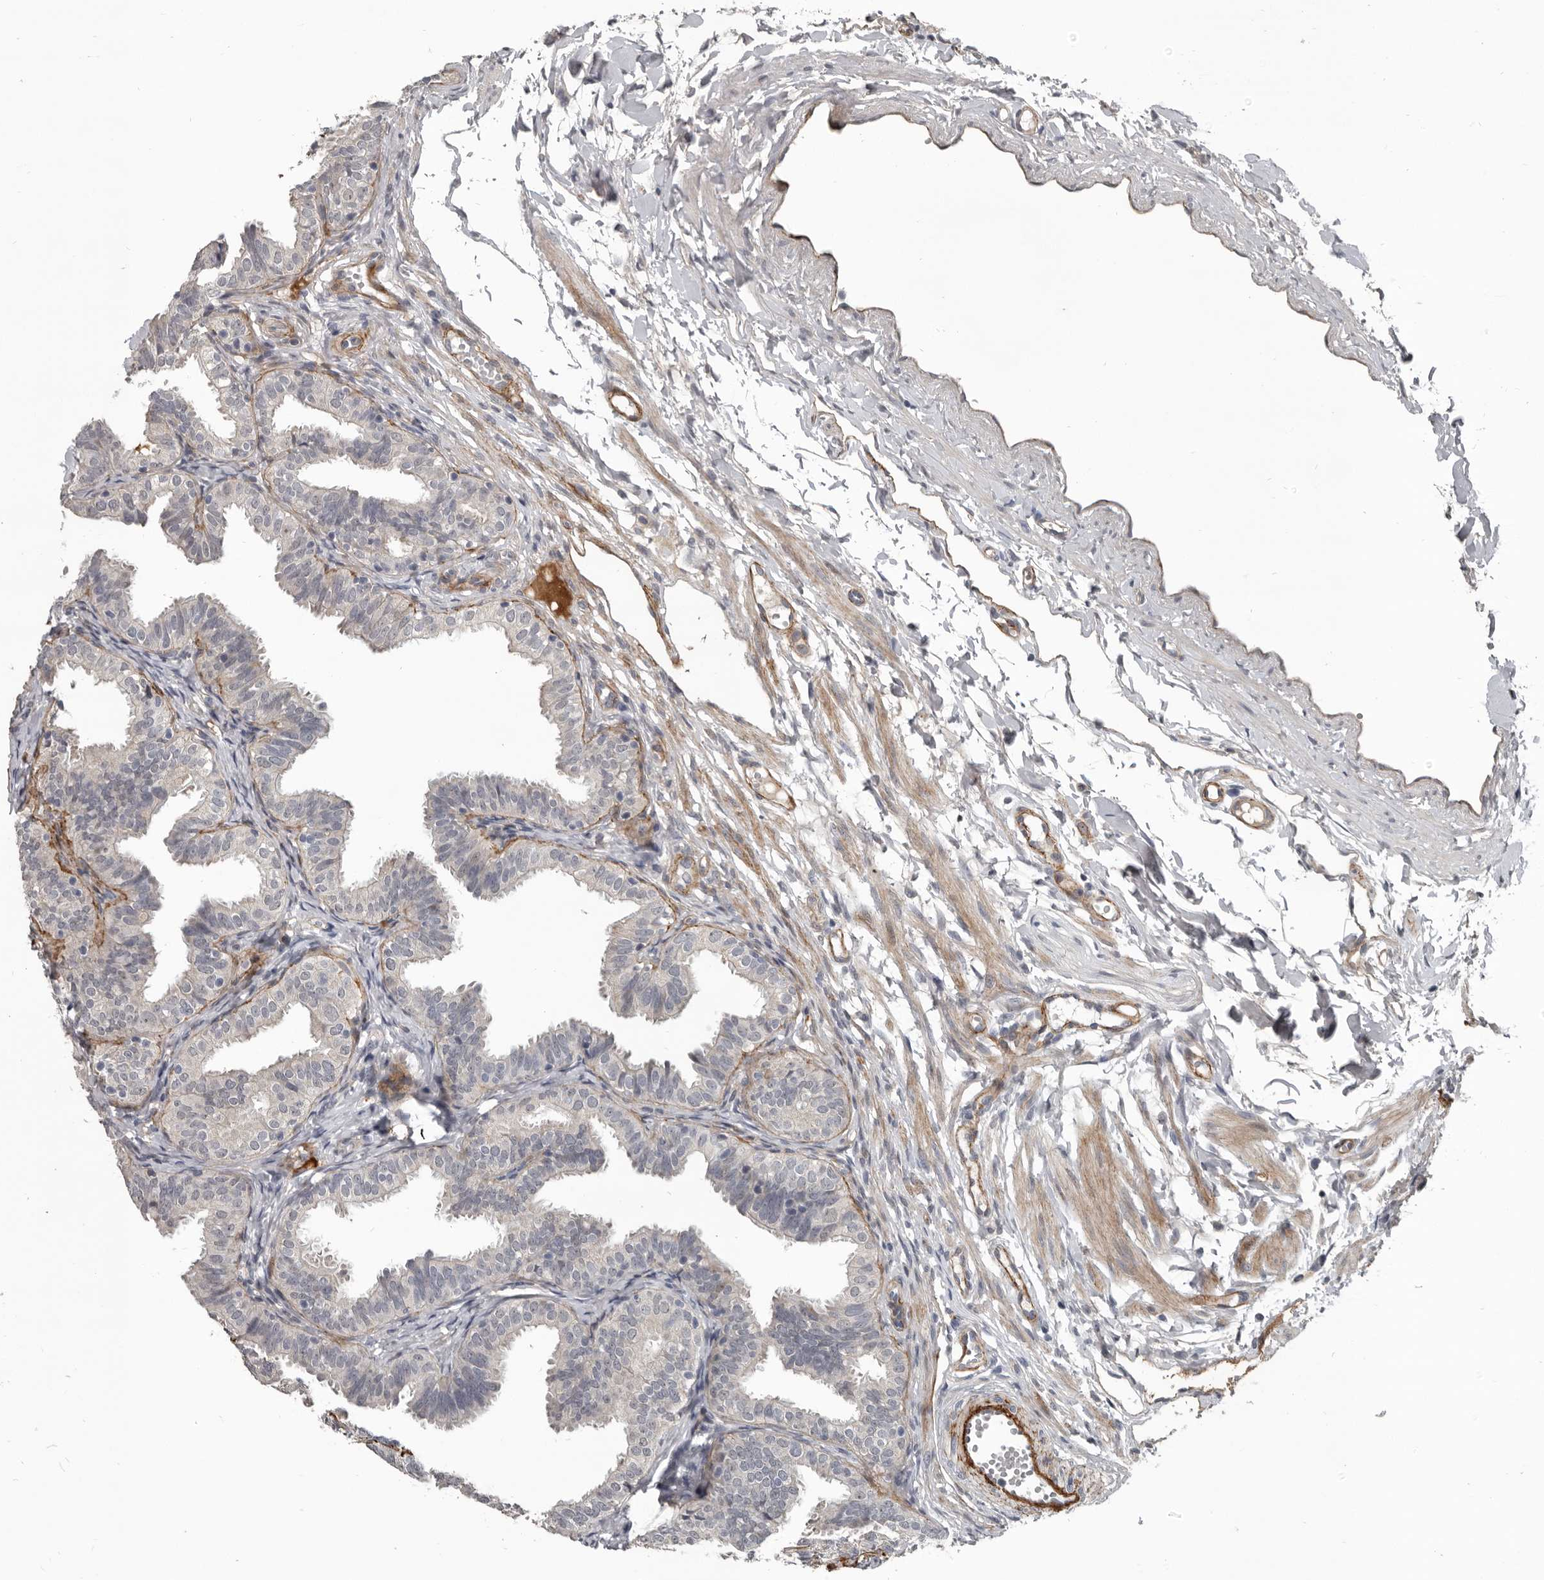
{"staining": {"intensity": "negative", "quantity": "none", "location": "none"}, "tissue": "fallopian tube", "cell_type": "Glandular cells", "image_type": "normal", "snomed": [{"axis": "morphology", "description": "Normal tissue, NOS"}, {"axis": "topography", "description": "Fallopian tube"}], "caption": "There is no significant staining in glandular cells of fallopian tube. (DAB (3,3'-diaminobenzidine) immunohistochemistry visualized using brightfield microscopy, high magnification).", "gene": "C1orf216", "patient": {"sex": "female", "age": 35}}